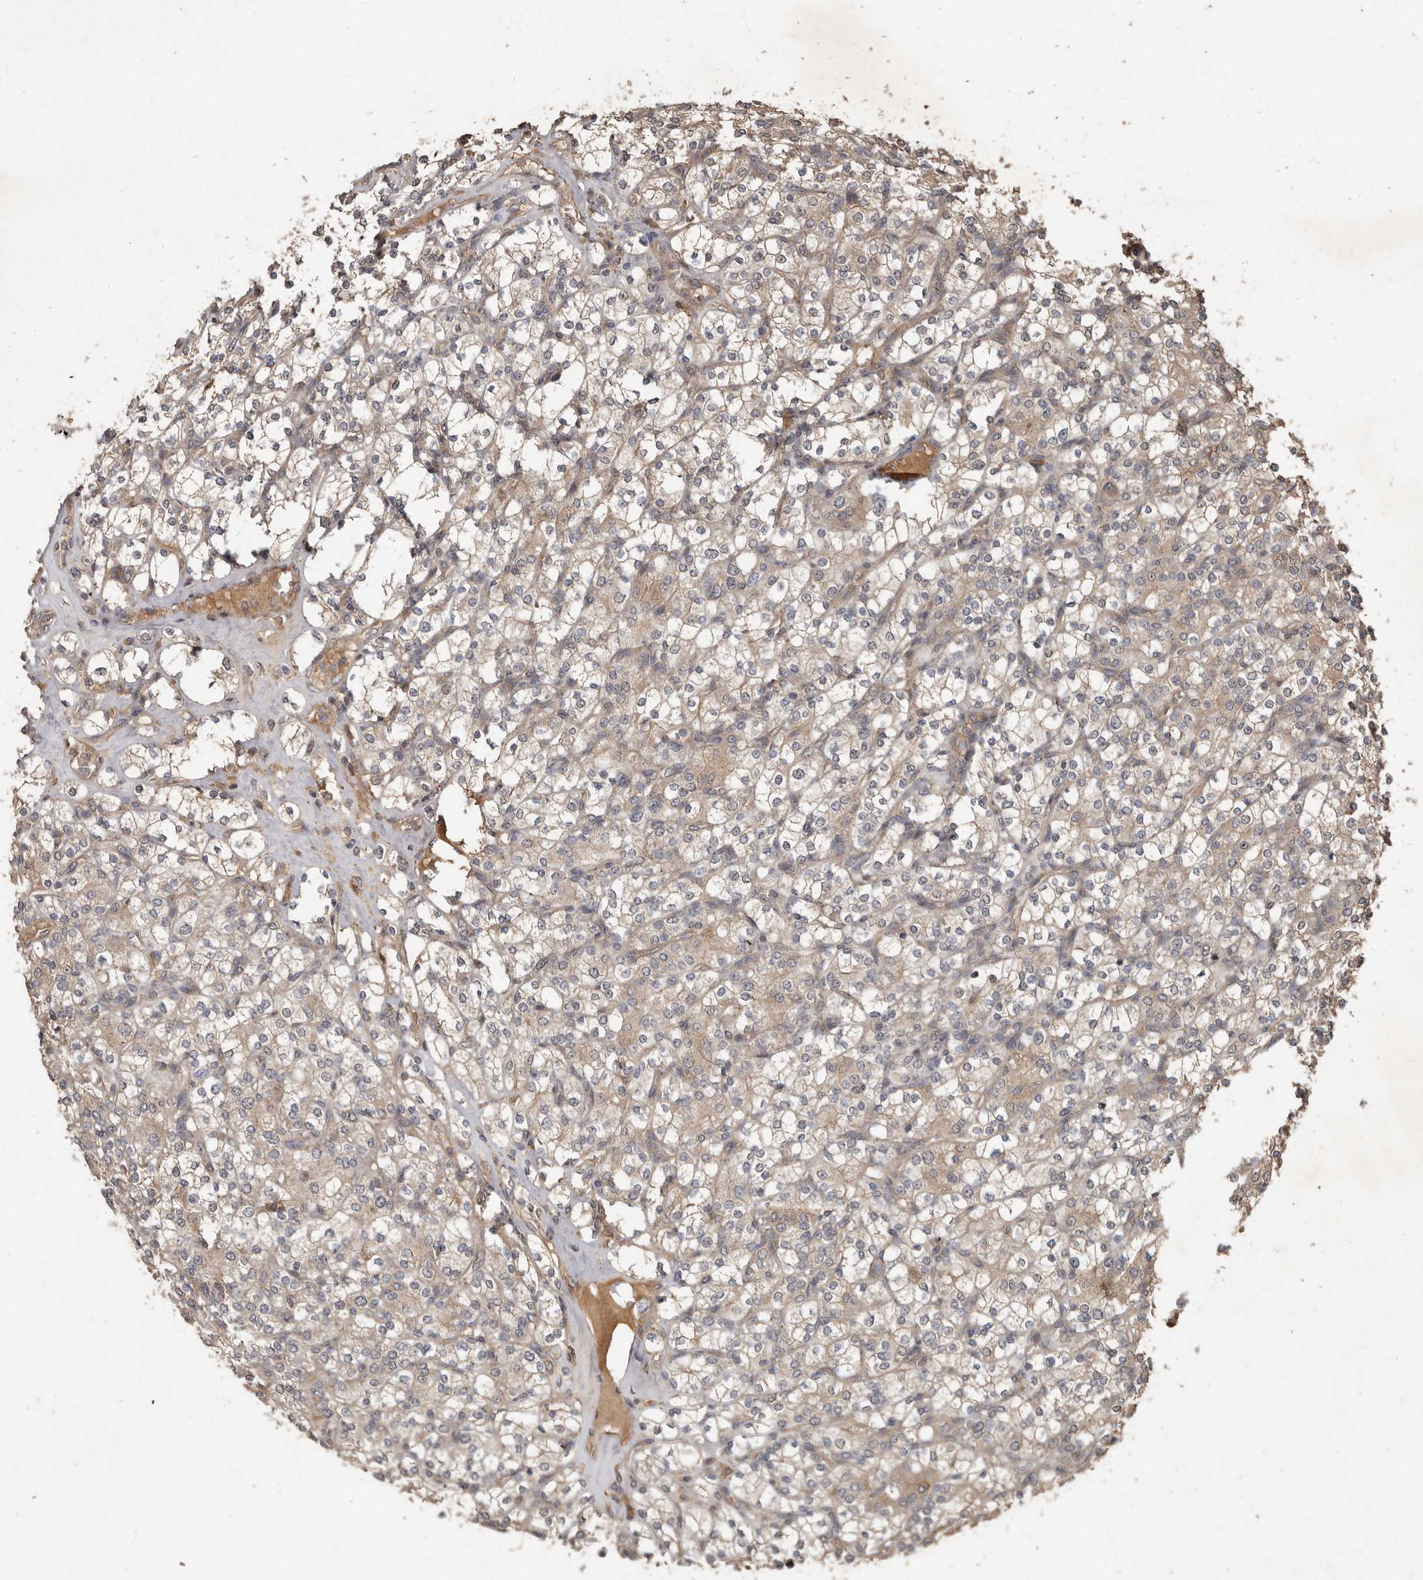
{"staining": {"intensity": "weak", "quantity": ">75%", "location": "cytoplasmic/membranous"}, "tissue": "renal cancer", "cell_type": "Tumor cells", "image_type": "cancer", "snomed": [{"axis": "morphology", "description": "Adenocarcinoma, NOS"}, {"axis": "topography", "description": "Kidney"}], "caption": "IHC staining of adenocarcinoma (renal), which demonstrates low levels of weak cytoplasmic/membranous positivity in about >75% of tumor cells indicating weak cytoplasmic/membranous protein staining. The staining was performed using DAB (3,3'-diaminobenzidine) (brown) for protein detection and nuclei were counterstained in hematoxylin (blue).", "gene": "KIF26B", "patient": {"sex": "male", "age": 77}}